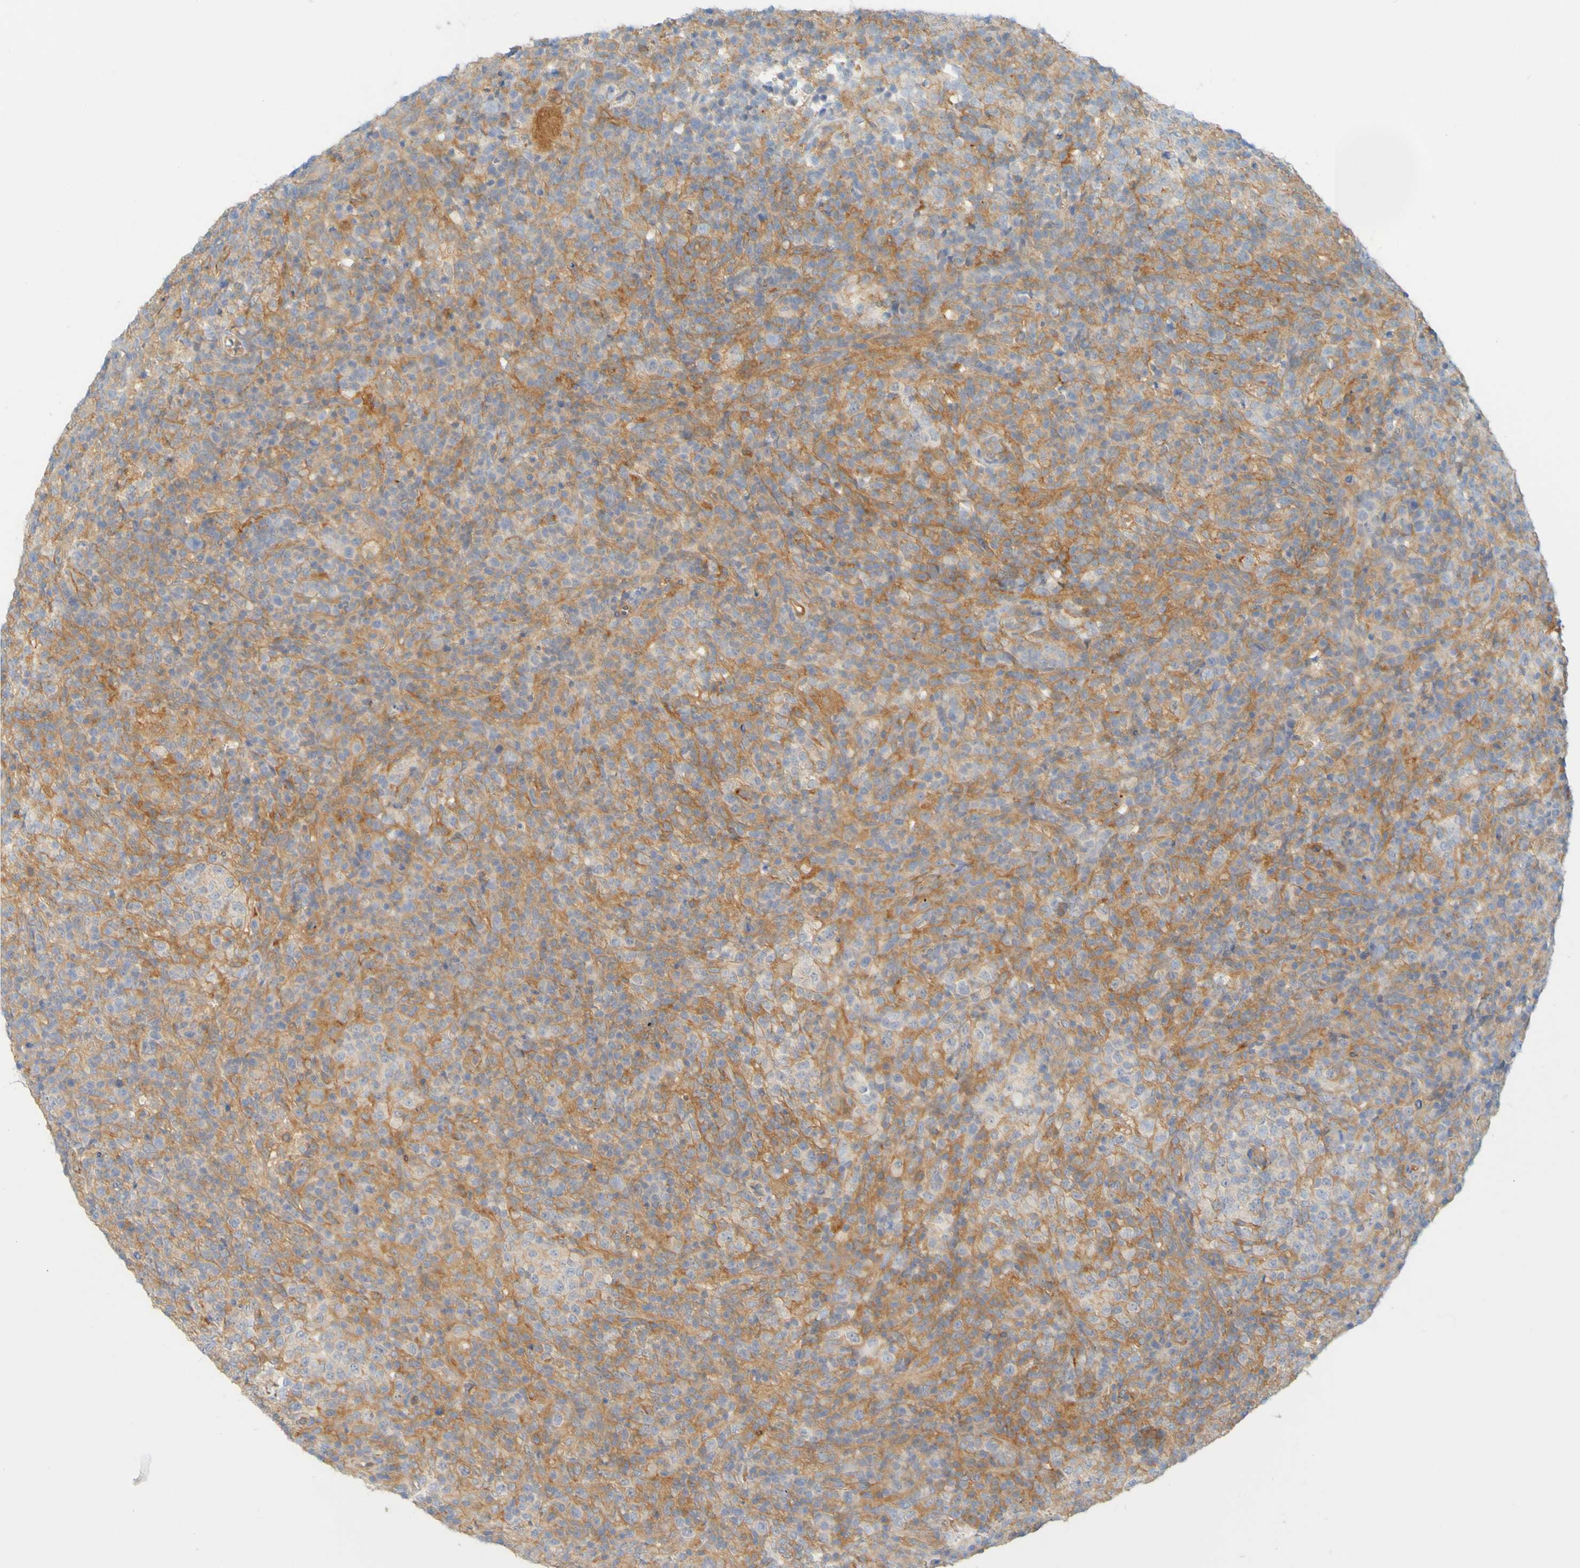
{"staining": {"intensity": "moderate", "quantity": ">75%", "location": "cytoplasmic/membranous"}, "tissue": "lymphoma", "cell_type": "Tumor cells", "image_type": "cancer", "snomed": [{"axis": "morphology", "description": "Malignant lymphoma, non-Hodgkin's type, High grade"}, {"axis": "topography", "description": "Lymph node"}], "caption": "Malignant lymphoma, non-Hodgkin's type (high-grade) stained for a protein (brown) demonstrates moderate cytoplasmic/membranous positive expression in about >75% of tumor cells.", "gene": "APPL1", "patient": {"sex": "female", "age": 76}}